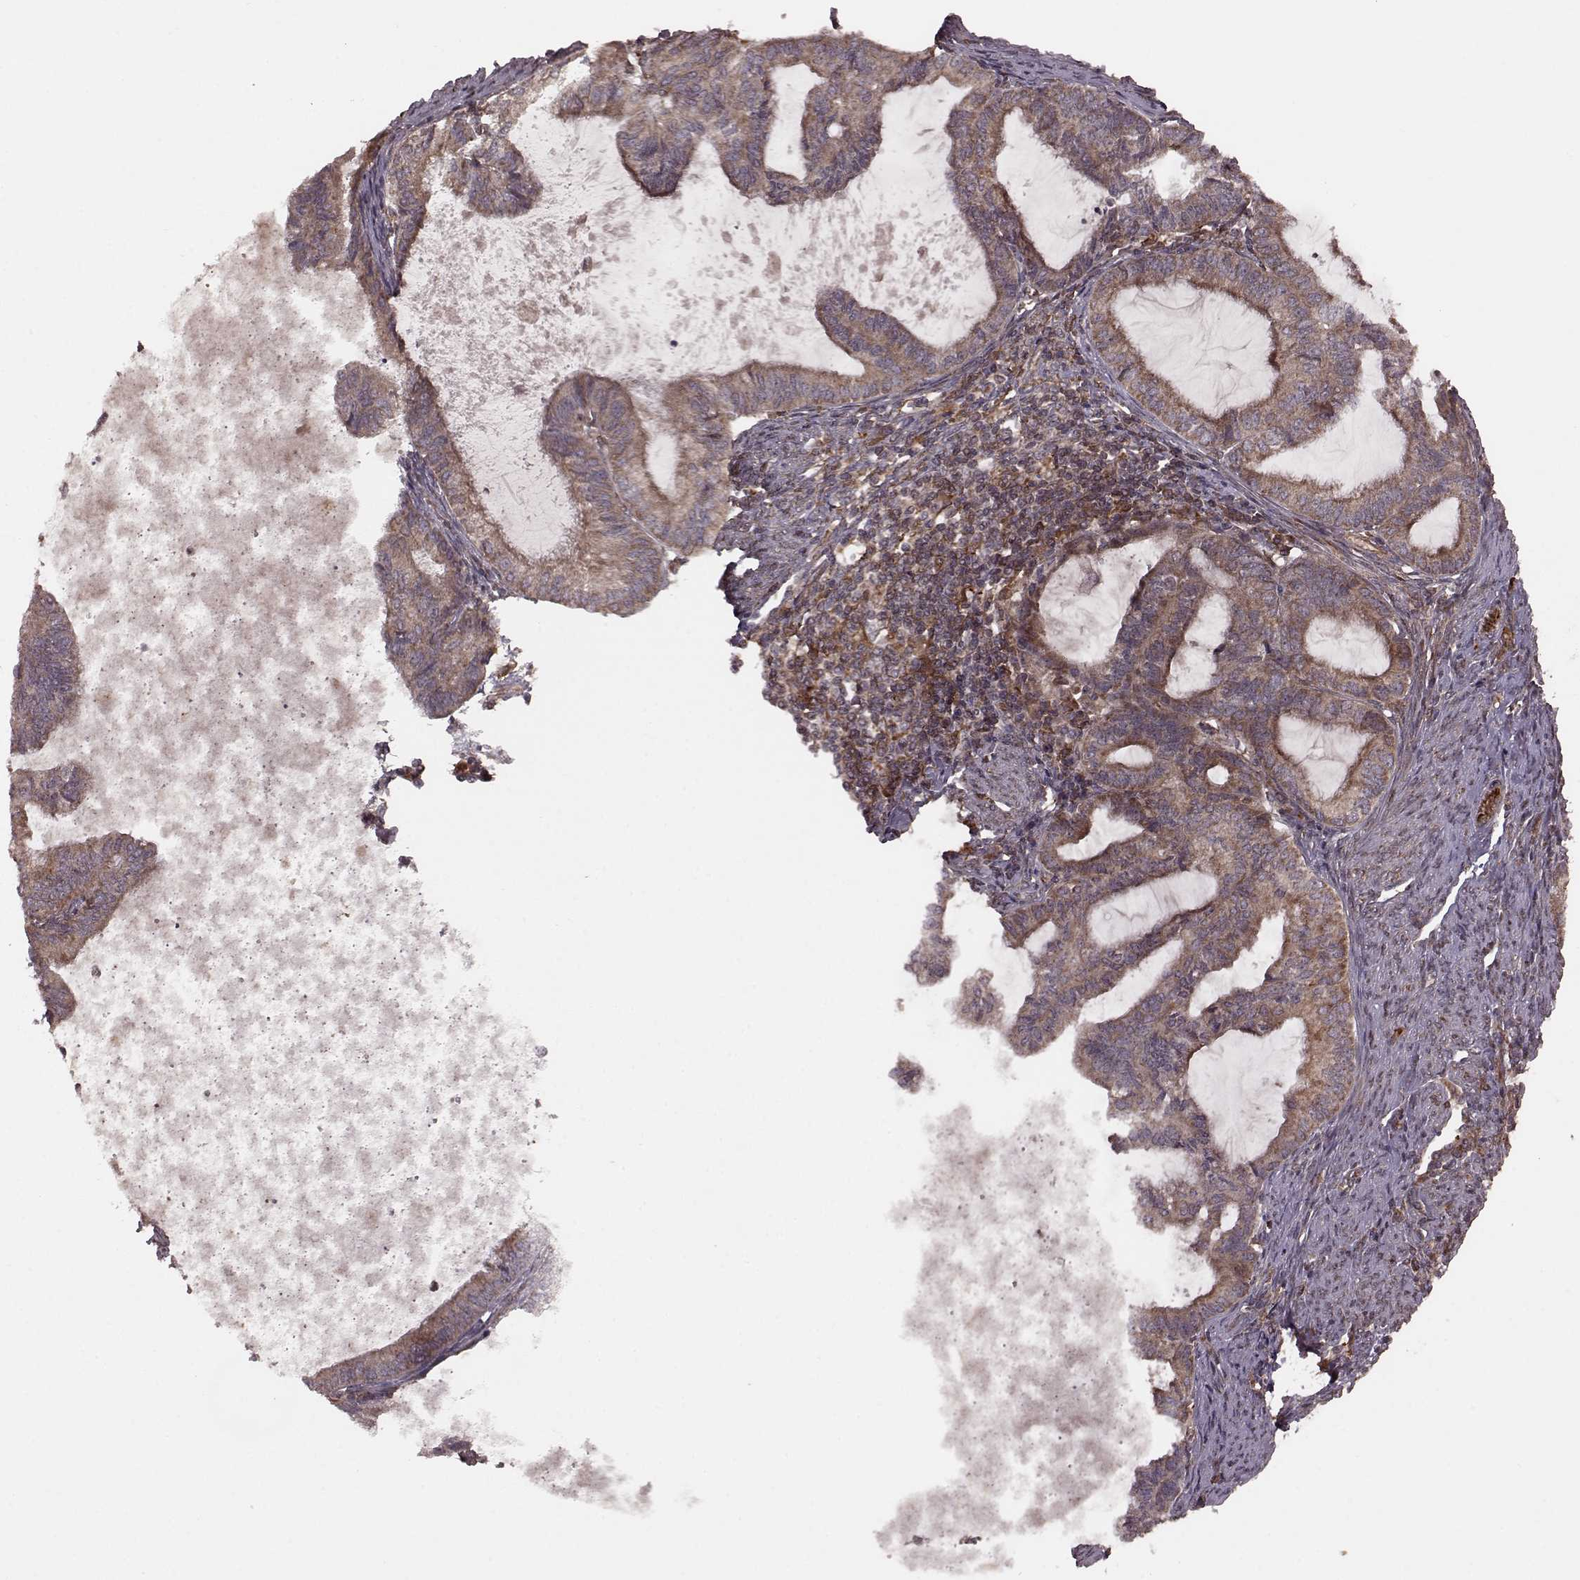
{"staining": {"intensity": "moderate", "quantity": ">75%", "location": "cytoplasmic/membranous"}, "tissue": "endometrial cancer", "cell_type": "Tumor cells", "image_type": "cancer", "snomed": [{"axis": "morphology", "description": "Adenocarcinoma, NOS"}, {"axis": "topography", "description": "Endometrium"}], "caption": "A brown stain shows moderate cytoplasmic/membranous staining of a protein in human endometrial cancer (adenocarcinoma) tumor cells.", "gene": "AGPAT1", "patient": {"sex": "female", "age": 86}}